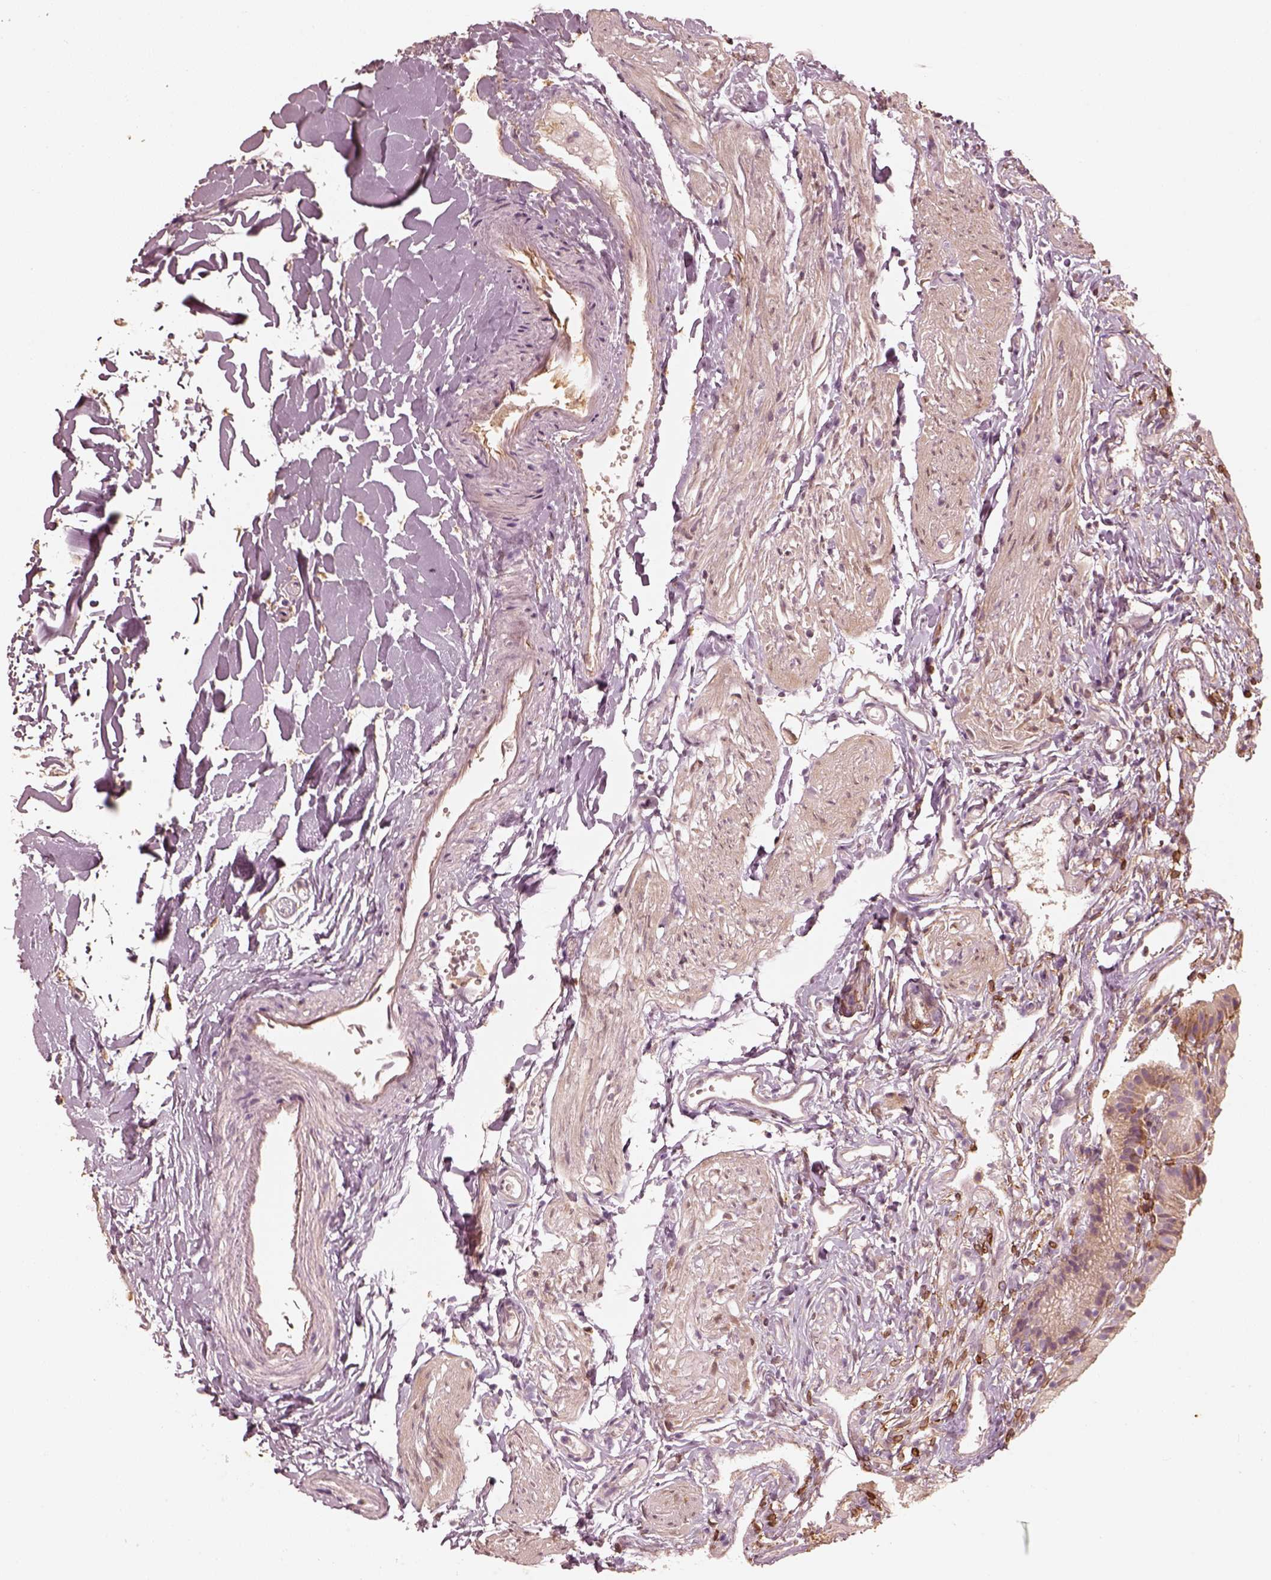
{"staining": {"intensity": "moderate", "quantity": "<25%", "location": "cytoplasmic/membranous"}, "tissue": "gallbladder", "cell_type": "Glandular cells", "image_type": "normal", "snomed": [{"axis": "morphology", "description": "Normal tissue, NOS"}, {"axis": "topography", "description": "Gallbladder"}], "caption": "The histopathology image exhibits a brown stain indicating the presence of a protein in the cytoplasmic/membranous of glandular cells in gallbladder. (DAB (3,3'-diaminobenzidine) IHC with brightfield microscopy, high magnification).", "gene": "WLS", "patient": {"sex": "female", "age": 47}}